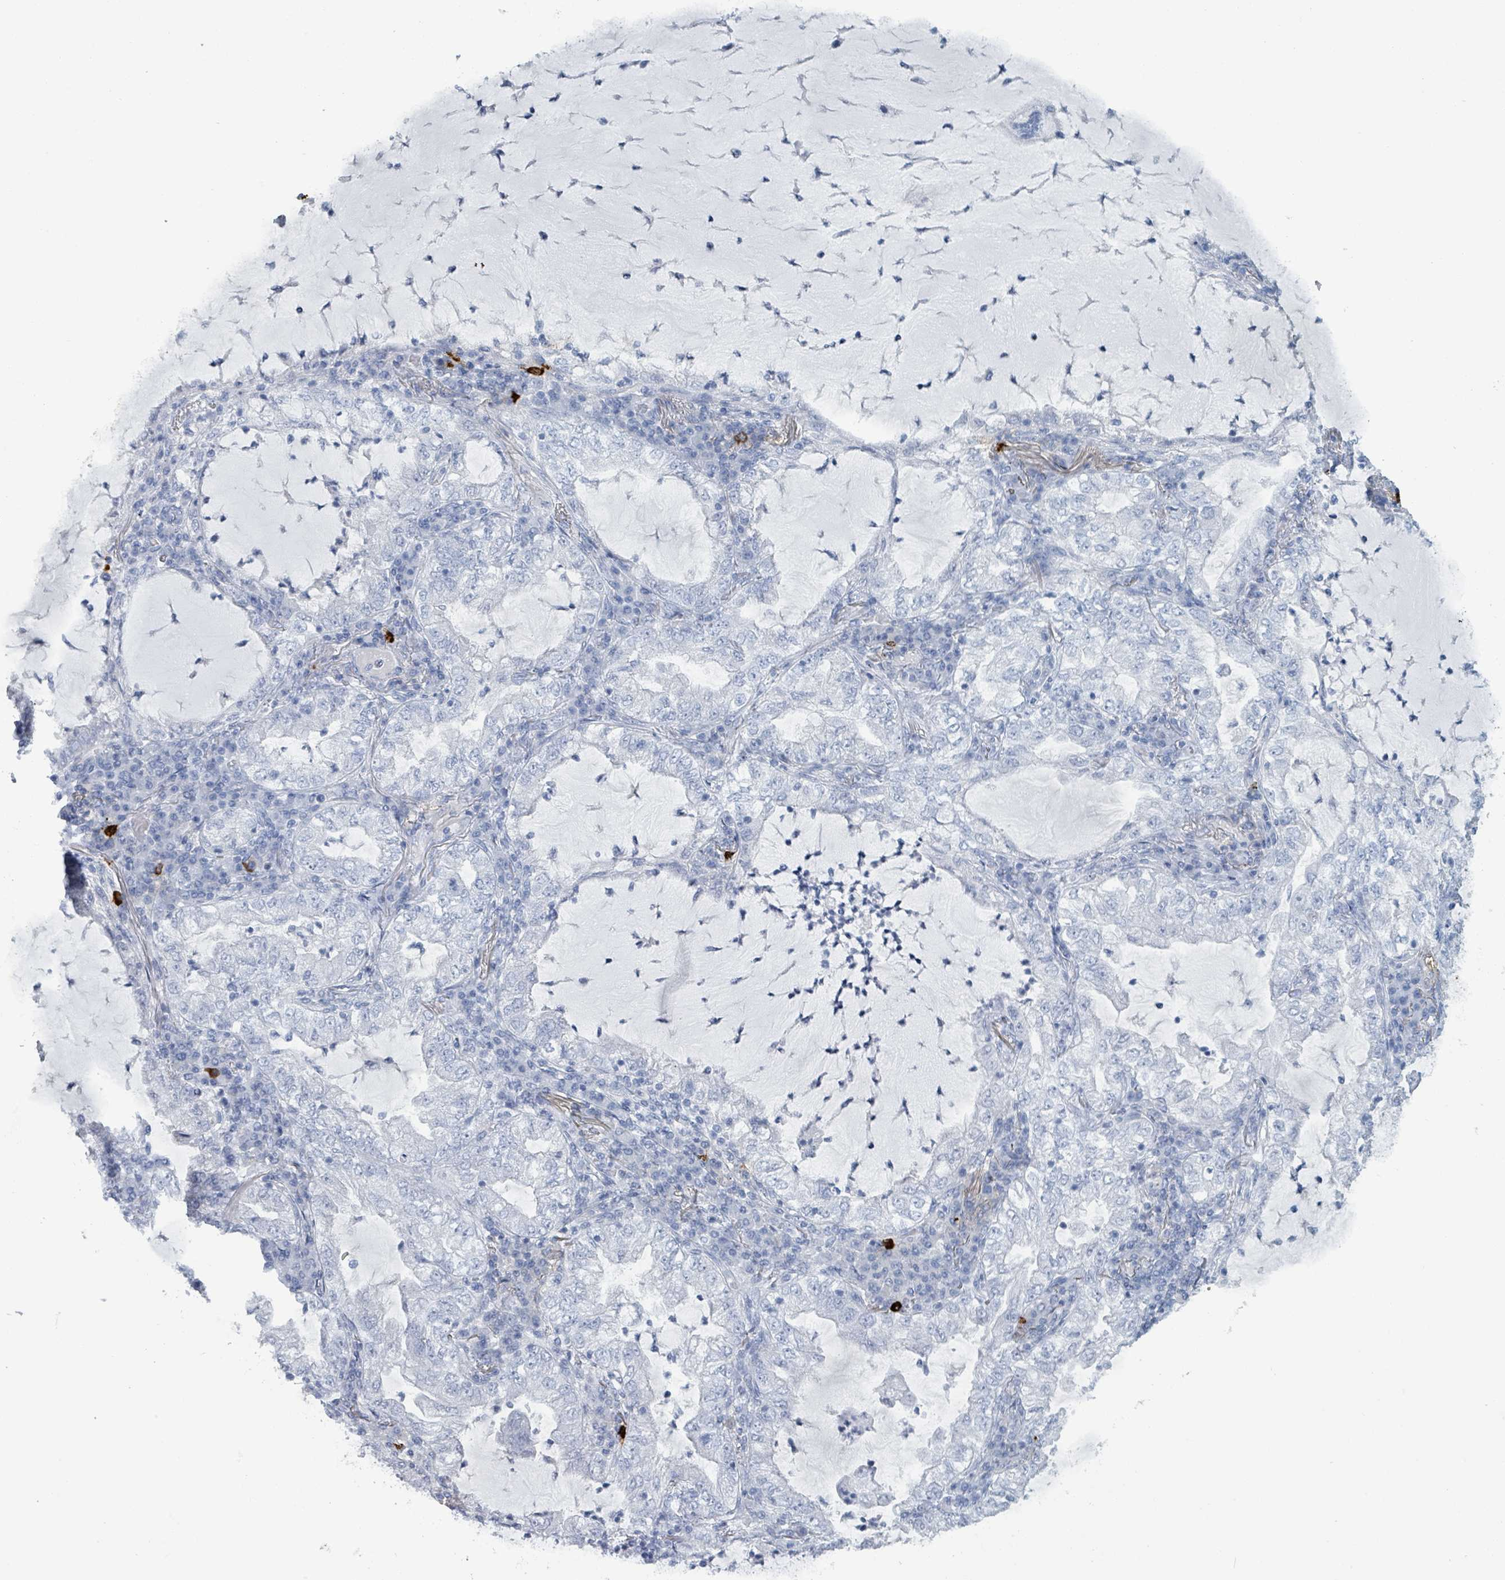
{"staining": {"intensity": "negative", "quantity": "none", "location": "none"}, "tissue": "lung cancer", "cell_type": "Tumor cells", "image_type": "cancer", "snomed": [{"axis": "morphology", "description": "Adenocarcinoma, NOS"}, {"axis": "topography", "description": "Lung"}], "caption": "Immunohistochemistry of human lung cancer (adenocarcinoma) shows no staining in tumor cells. Brightfield microscopy of immunohistochemistry stained with DAB (brown) and hematoxylin (blue), captured at high magnification.", "gene": "VPS13D", "patient": {"sex": "female", "age": 73}}